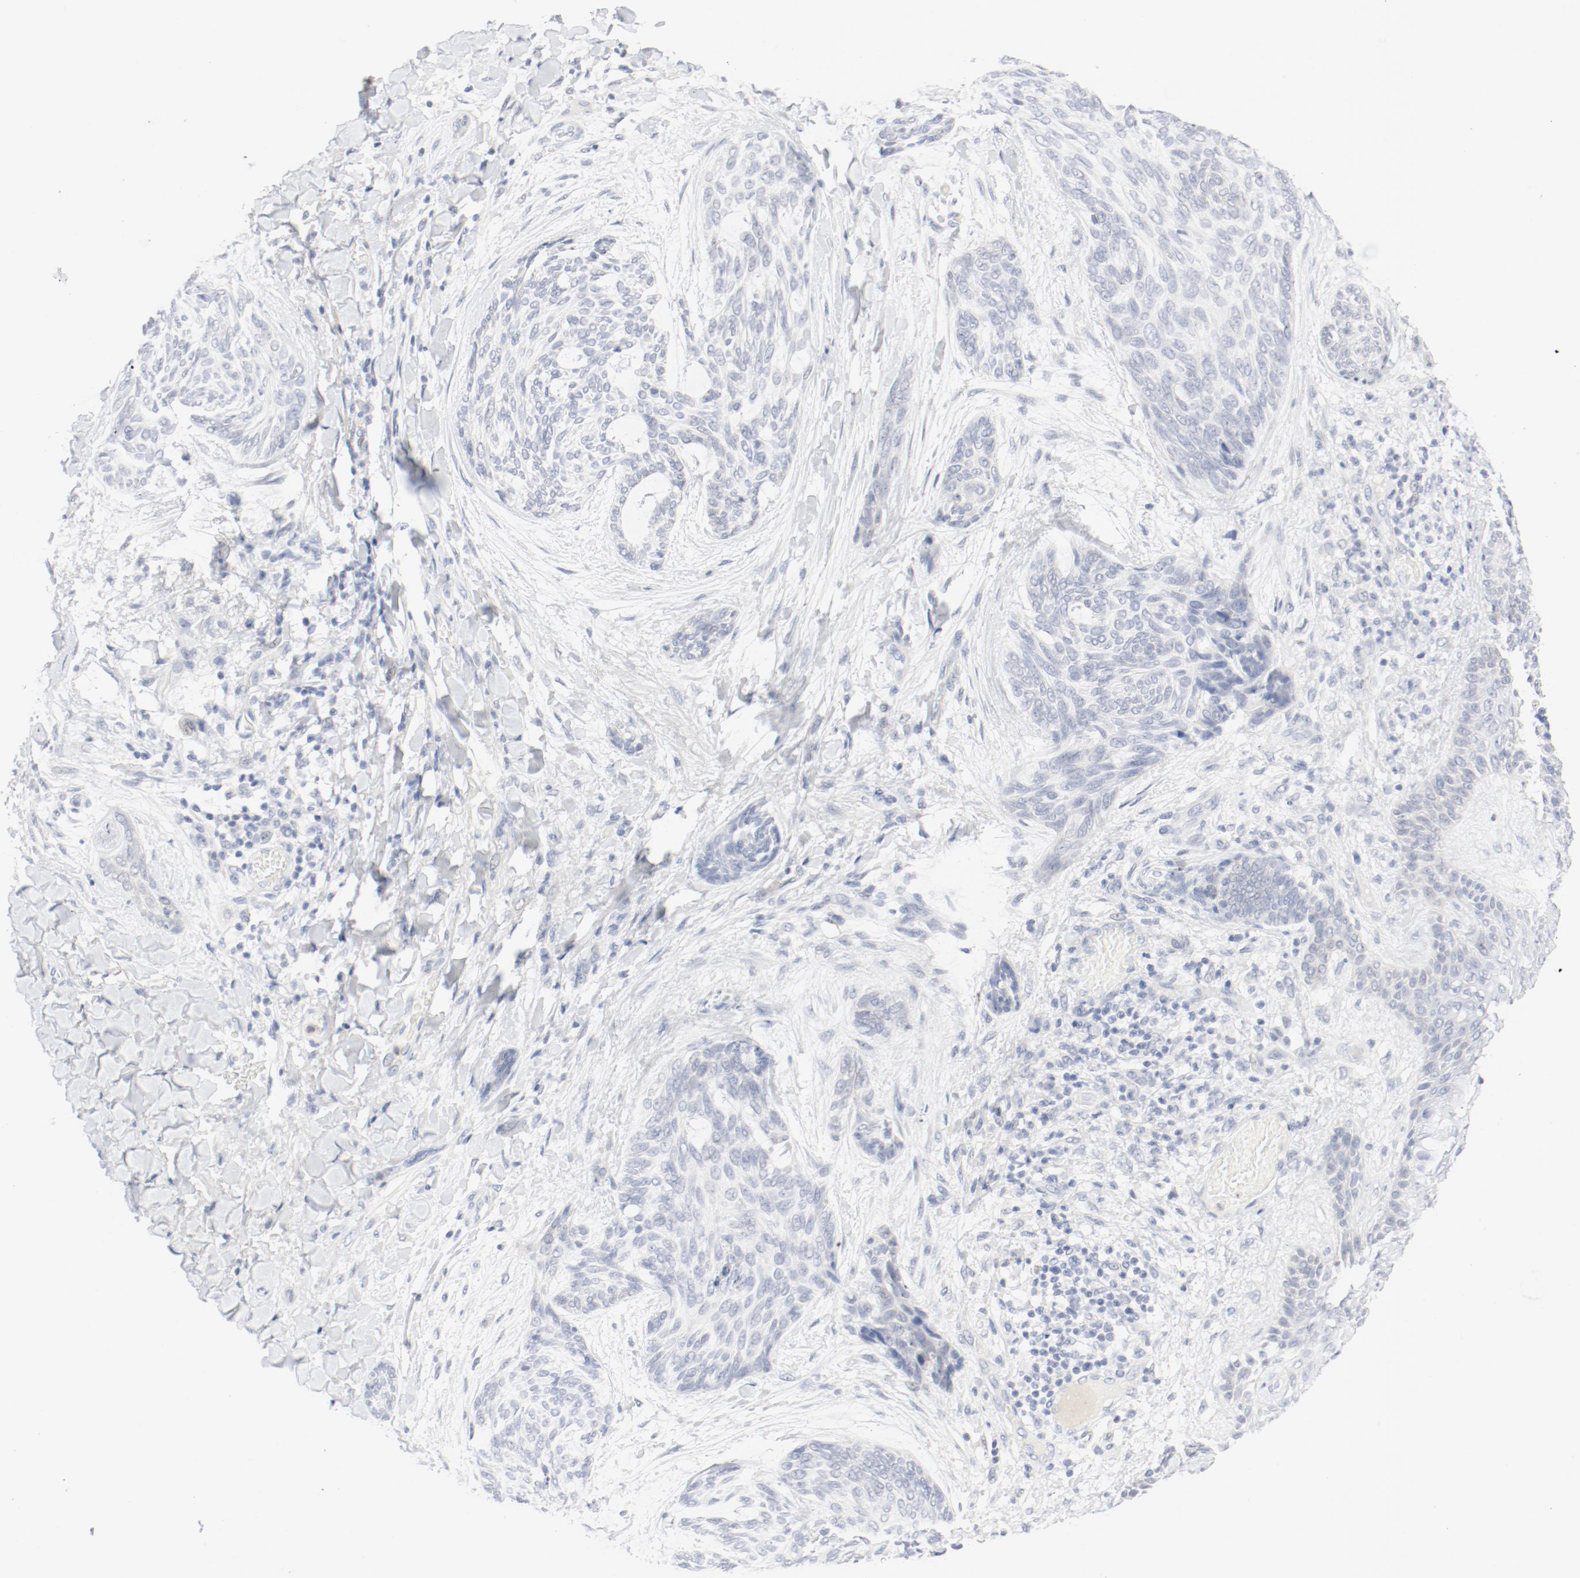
{"staining": {"intensity": "negative", "quantity": "none", "location": "none"}, "tissue": "skin cancer", "cell_type": "Tumor cells", "image_type": "cancer", "snomed": [{"axis": "morphology", "description": "Normal tissue, NOS"}, {"axis": "morphology", "description": "Basal cell carcinoma"}, {"axis": "topography", "description": "Skin"}], "caption": "Tumor cells are negative for protein expression in human skin cancer. (Brightfield microscopy of DAB IHC at high magnification).", "gene": "PGM1", "patient": {"sex": "female", "age": 71}}